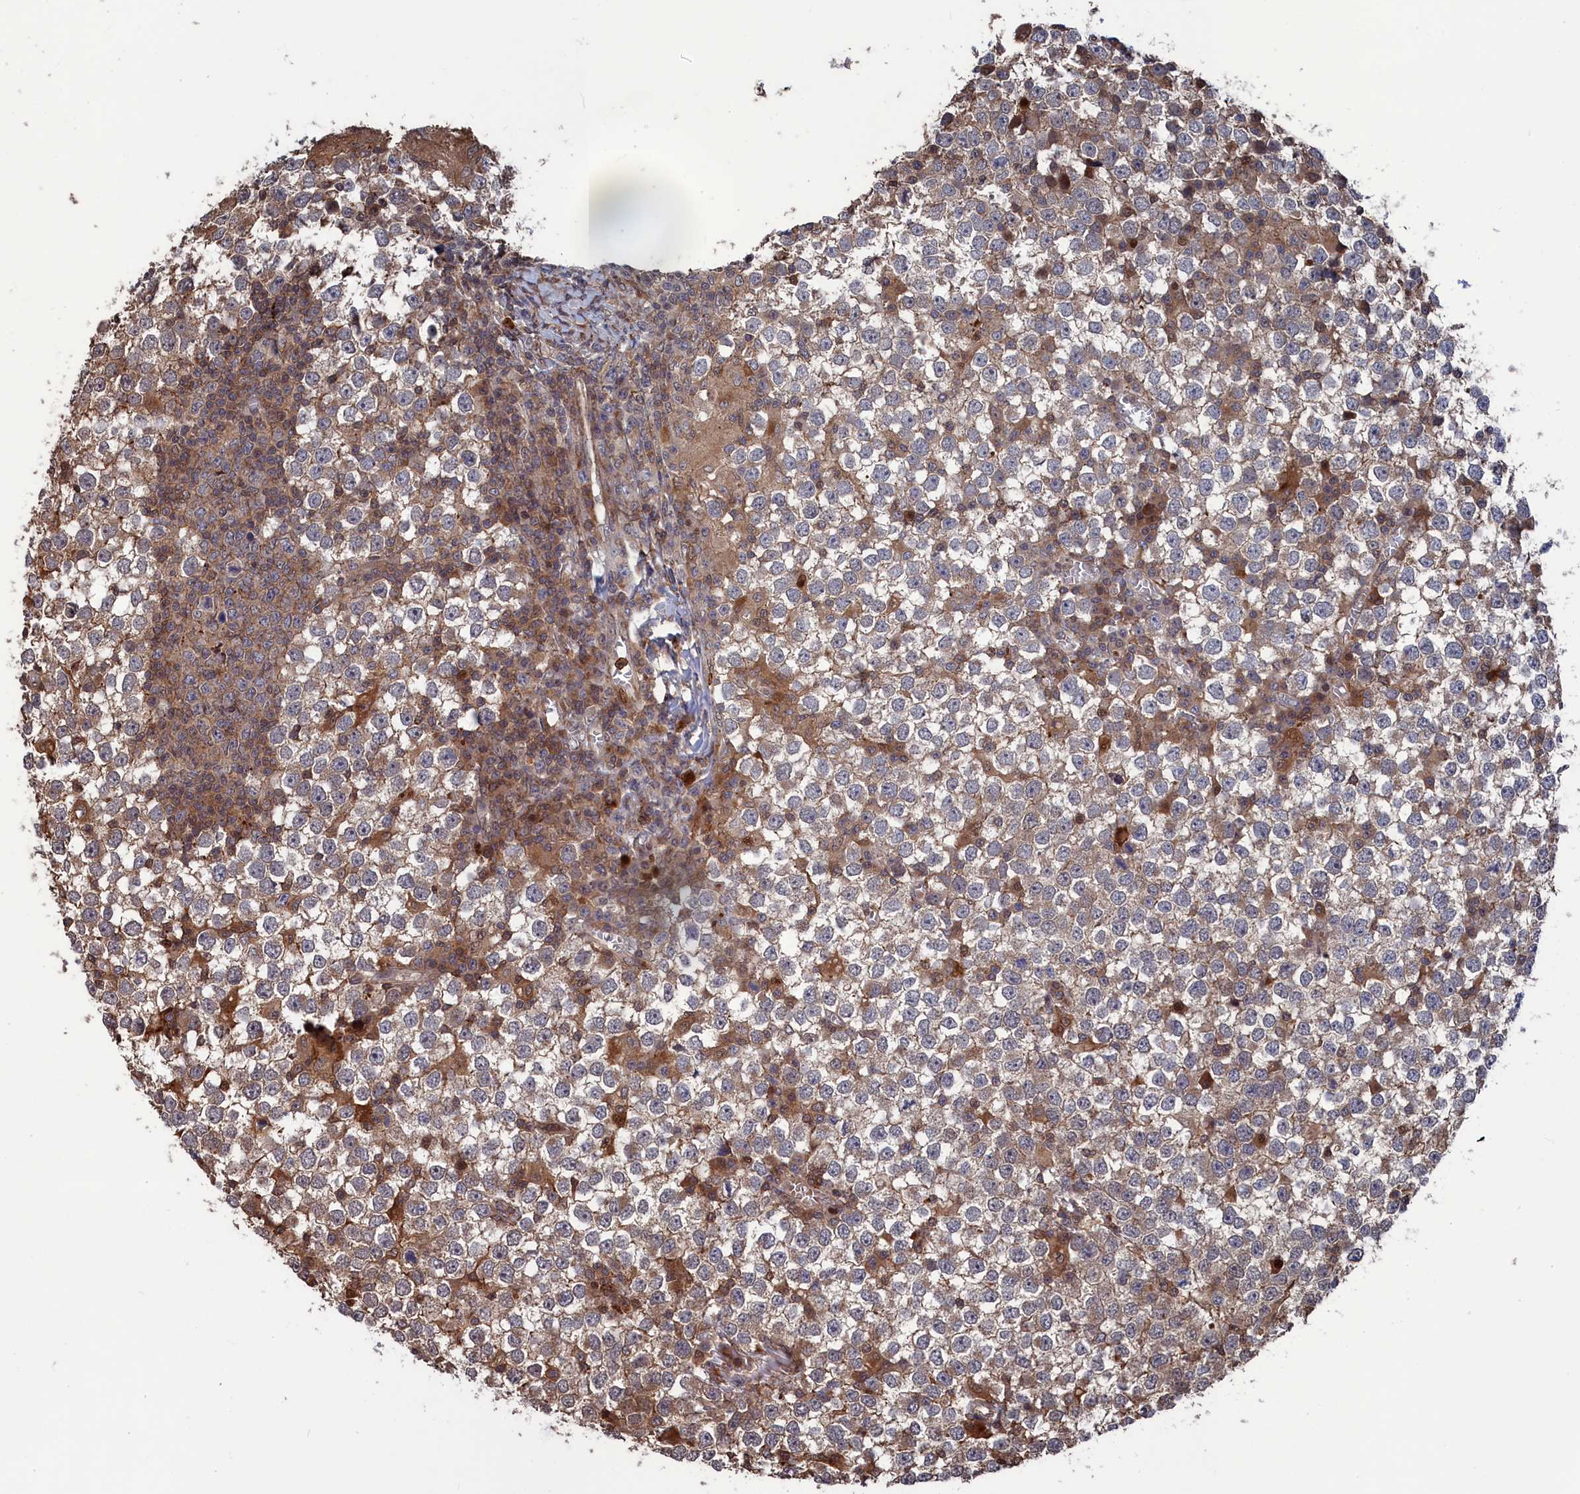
{"staining": {"intensity": "moderate", "quantity": "<25%", "location": "cytoplasmic/membranous"}, "tissue": "testis cancer", "cell_type": "Tumor cells", "image_type": "cancer", "snomed": [{"axis": "morphology", "description": "Seminoma, NOS"}, {"axis": "topography", "description": "Testis"}], "caption": "A low amount of moderate cytoplasmic/membranous positivity is appreciated in approximately <25% of tumor cells in seminoma (testis) tissue. (Brightfield microscopy of DAB IHC at high magnification).", "gene": "PLA2G15", "patient": {"sex": "male", "age": 65}}